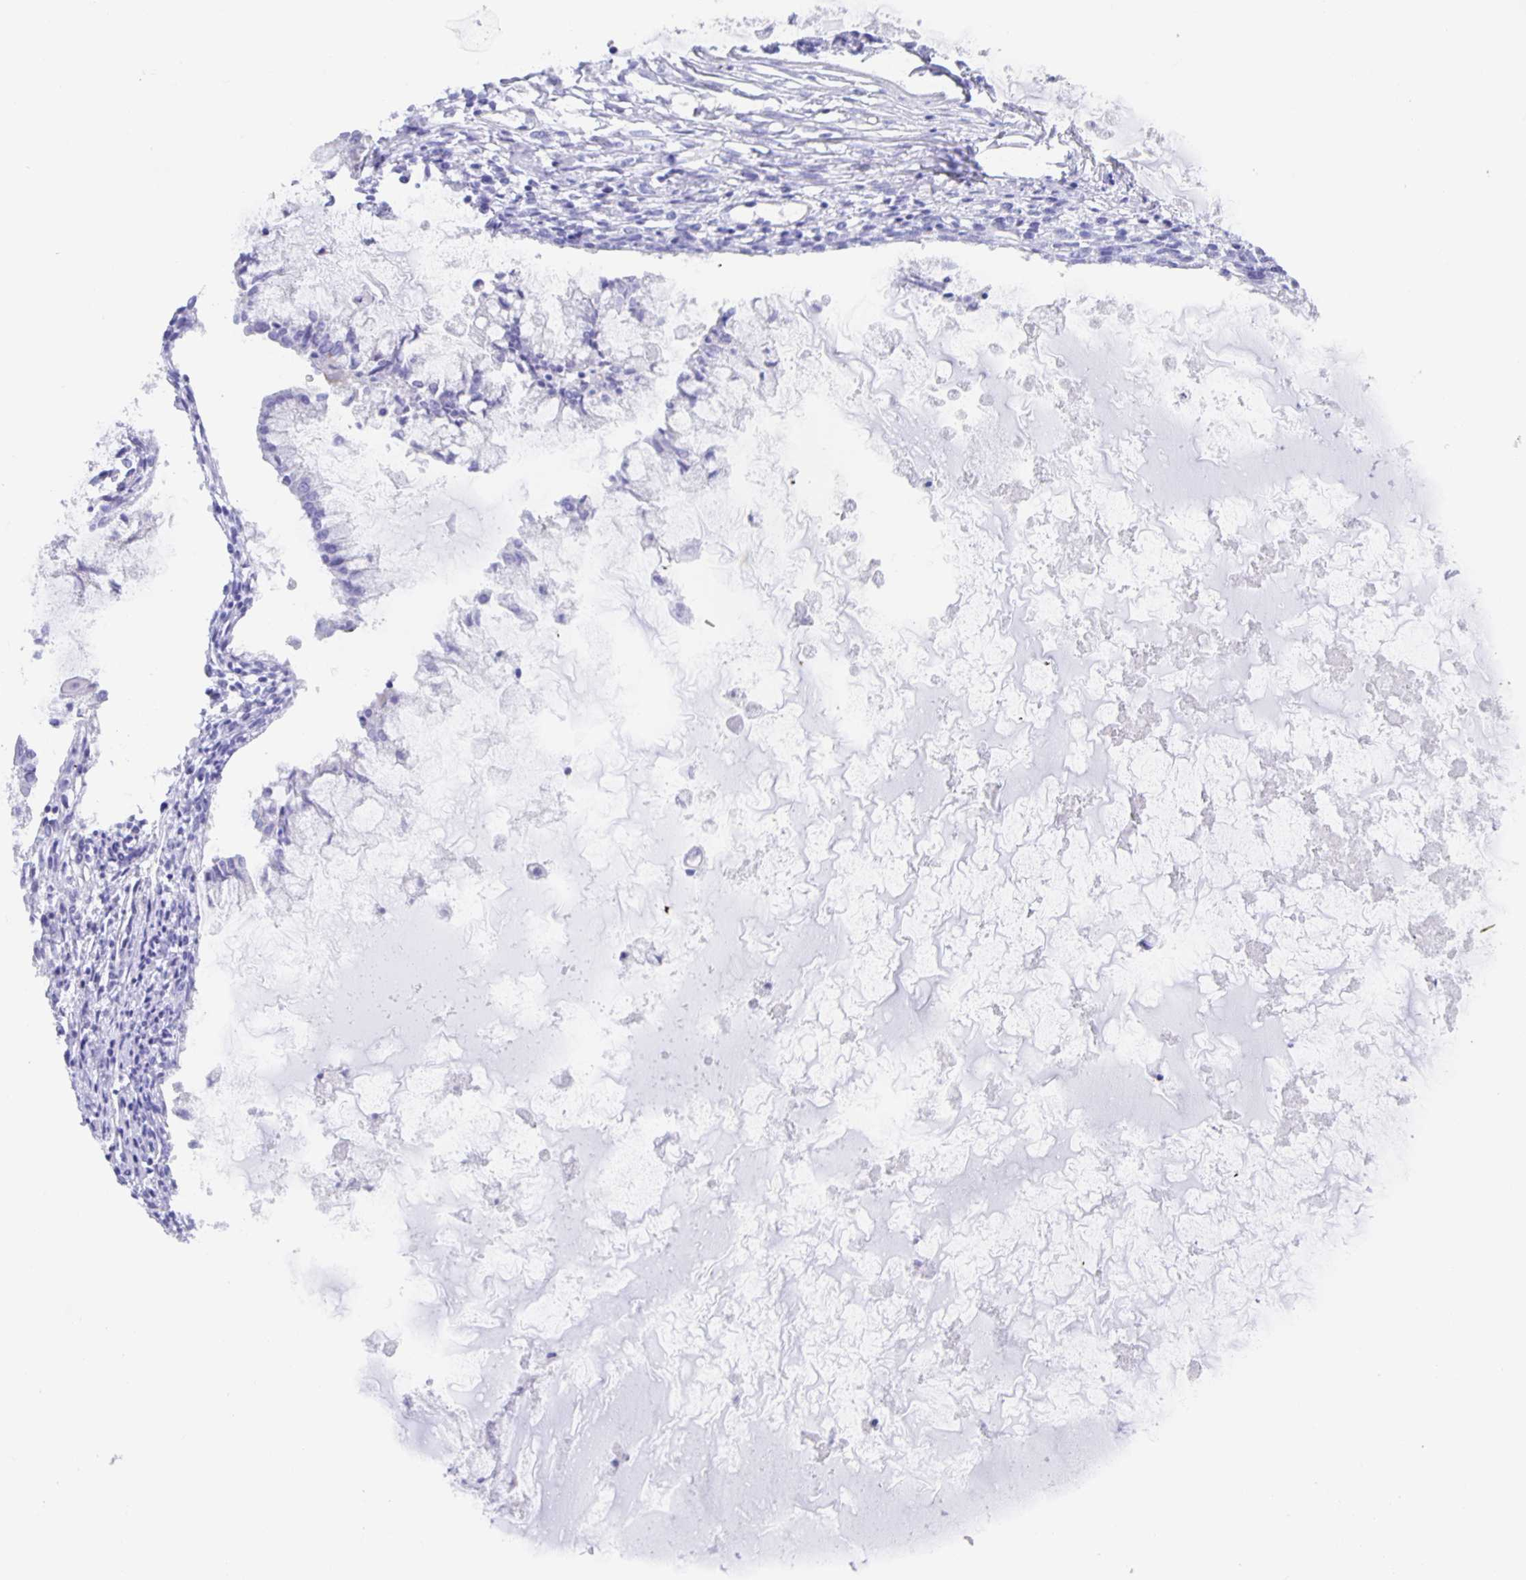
{"staining": {"intensity": "negative", "quantity": "none", "location": "none"}, "tissue": "ovarian cancer", "cell_type": "Tumor cells", "image_type": "cancer", "snomed": [{"axis": "morphology", "description": "Cystadenocarcinoma, mucinous, NOS"}, {"axis": "topography", "description": "Ovary"}], "caption": "Tumor cells show no significant positivity in mucinous cystadenocarcinoma (ovarian).", "gene": "GUCA2A", "patient": {"sex": "female", "age": 34}}